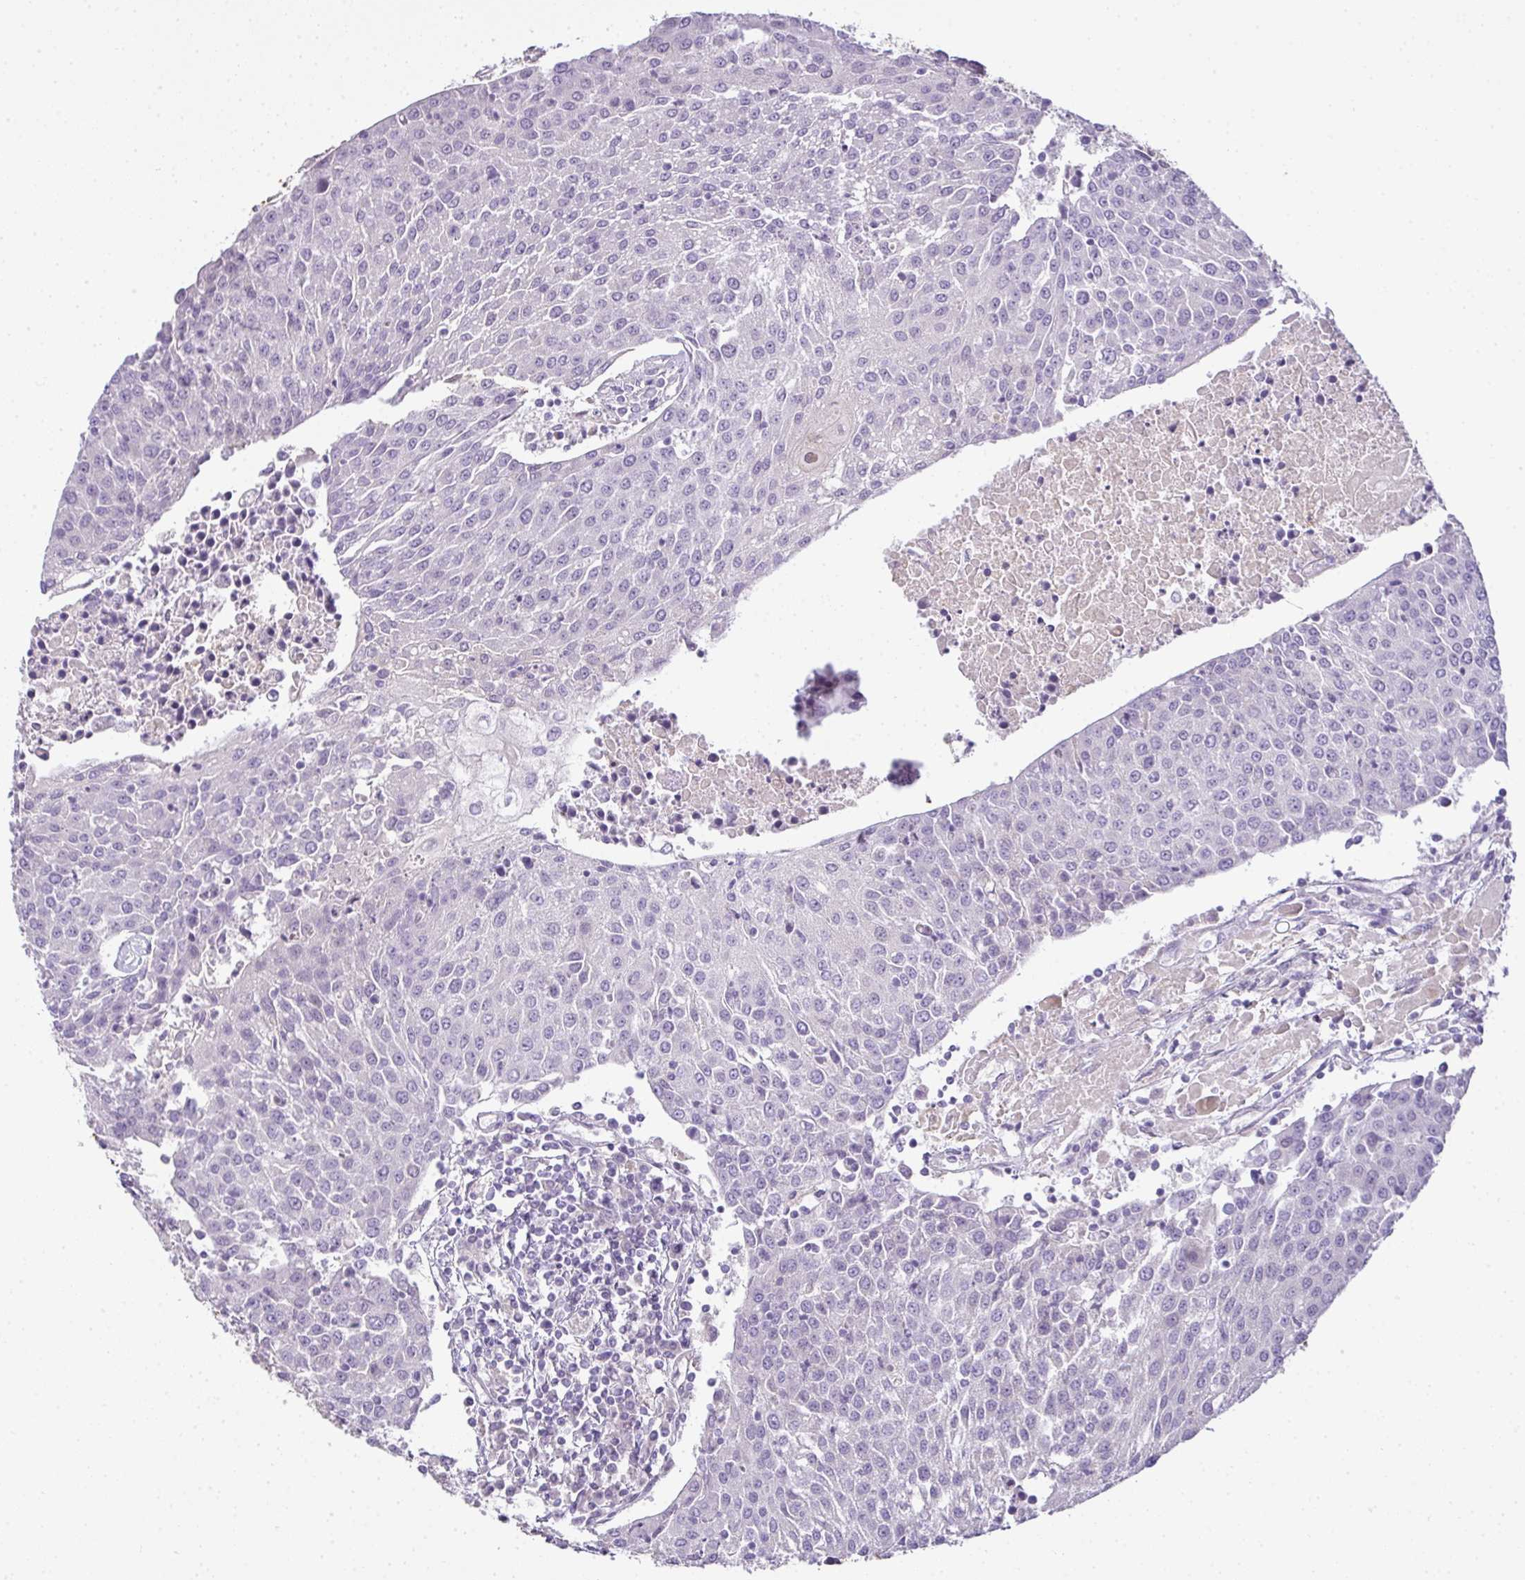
{"staining": {"intensity": "negative", "quantity": "none", "location": "none"}, "tissue": "urothelial cancer", "cell_type": "Tumor cells", "image_type": "cancer", "snomed": [{"axis": "morphology", "description": "Urothelial carcinoma, High grade"}, {"axis": "topography", "description": "Urinary bladder"}], "caption": "Protein analysis of urothelial carcinoma (high-grade) reveals no significant positivity in tumor cells.", "gene": "CMPK1", "patient": {"sex": "female", "age": 85}}